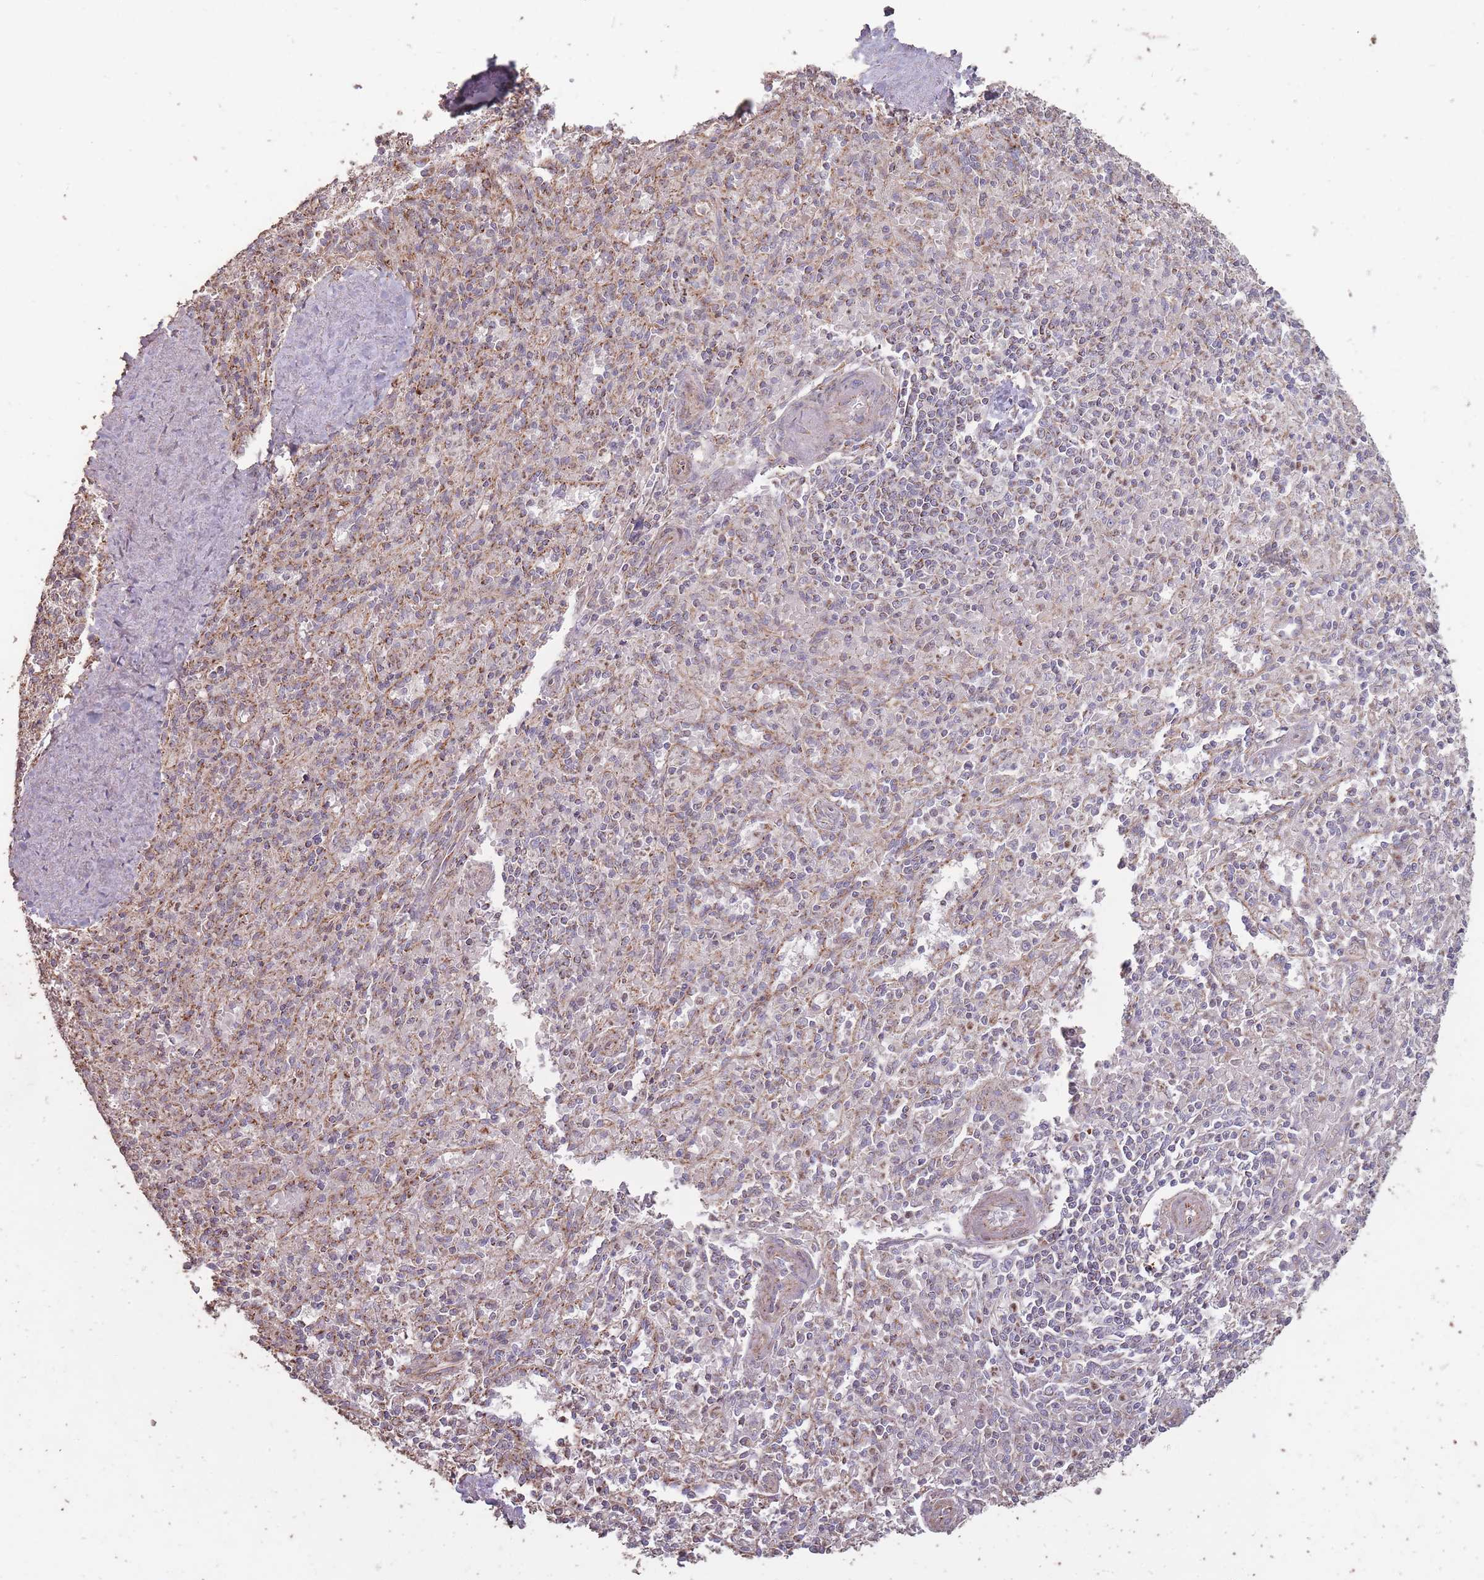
{"staining": {"intensity": "strong", "quantity": "25%-75%", "location": "cytoplasmic/membranous"}, "tissue": "spleen", "cell_type": "Cells in red pulp", "image_type": "normal", "snomed": [{"axis": "morphology", "description": "Normal tissue, NOS"}, {"axis": "topography", "description": "Spleen"}], "caption": "DAB (3,3'-diaminobenzidine) immunohistochemical staining of normal human spleen shows strong cytoplasmic/membranous protein staining in about 25%-75% of cells in red pulp.", "gene": "CNOT8", "patient": {"sex": "female", "age": 70}}